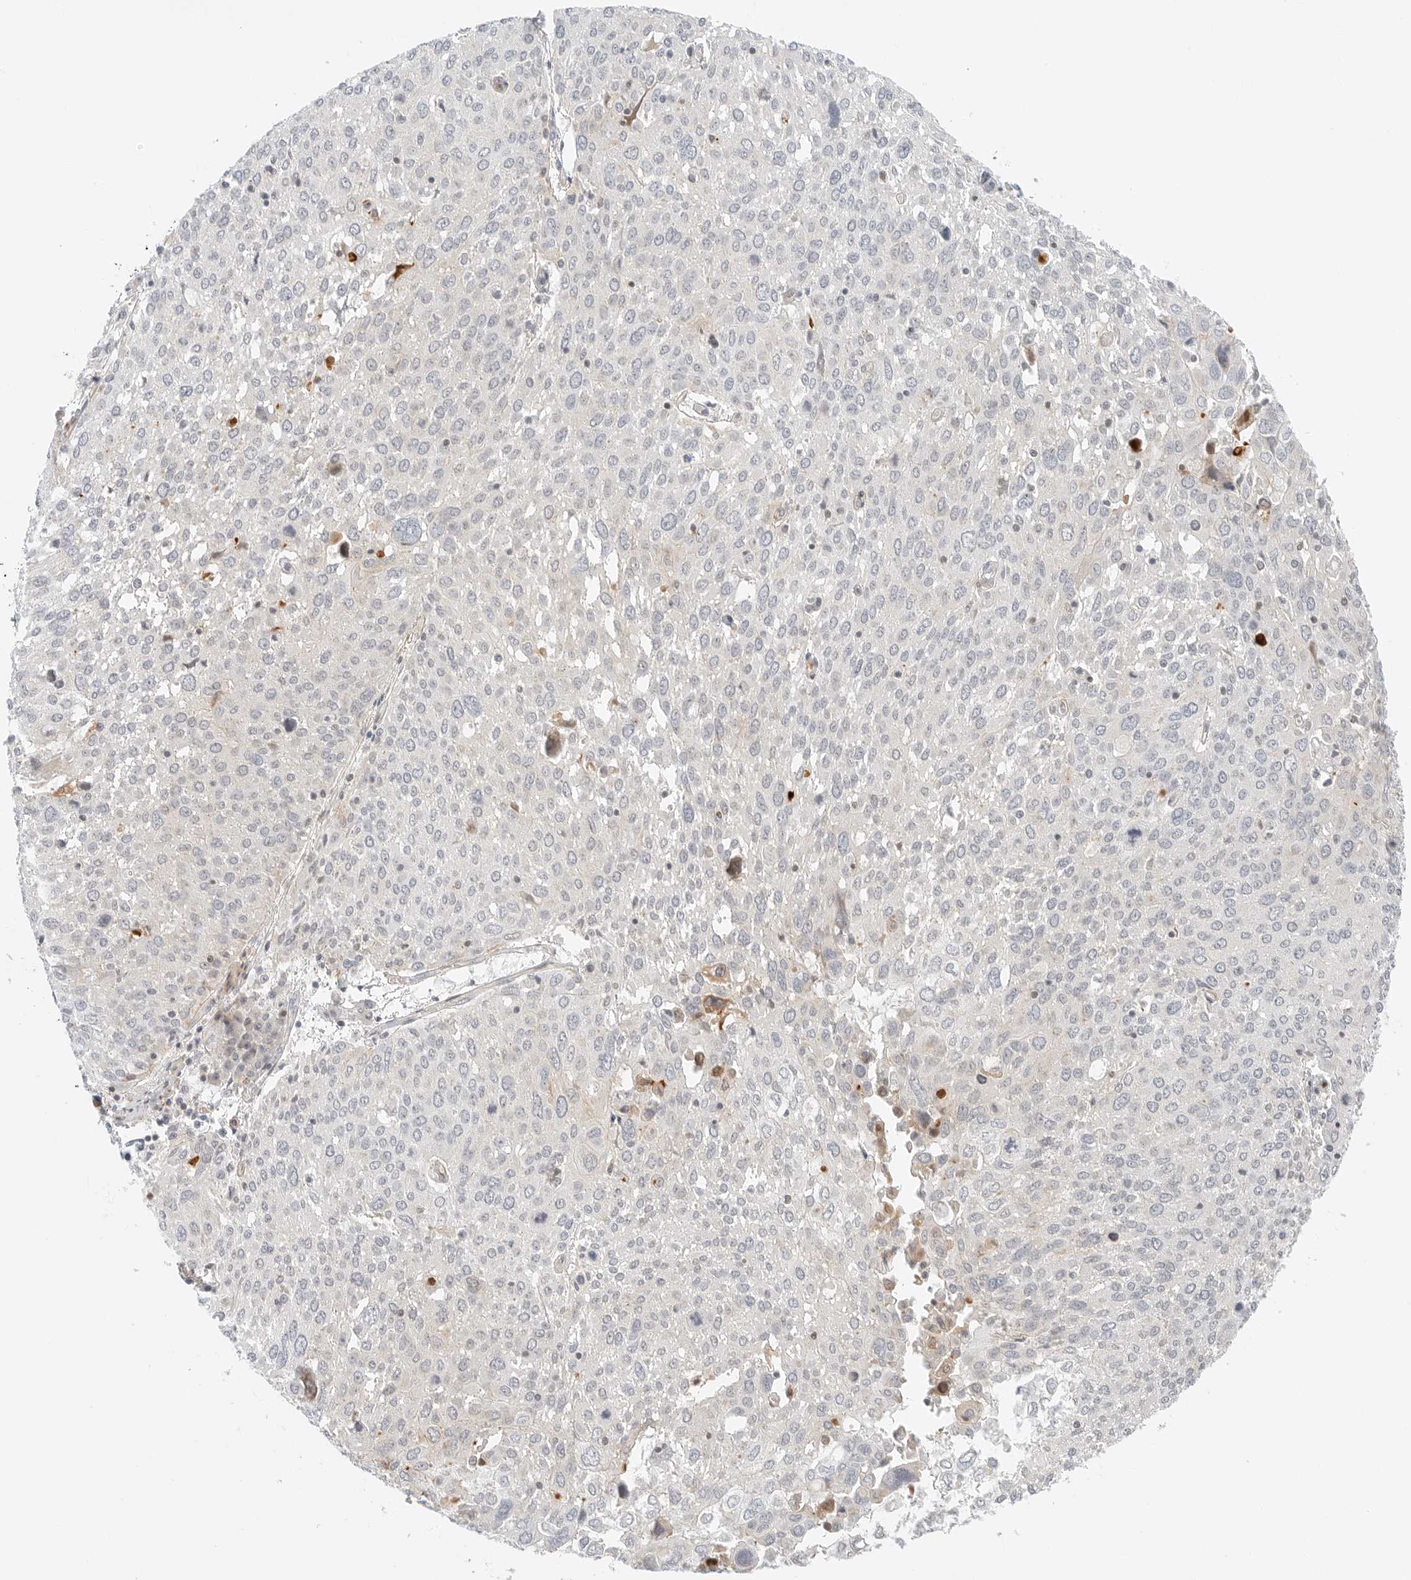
{"staining": {"intensity": "negative", "quantity": "none", "location": "none"}, "tissue": "lung cancer", "cell_type": "Tumor cells", "image_type": "cancer", "snomed": [{"axis": "morphology", "description": "Squamous cell carcinoma, NOS"}, {"axis": "topography", "description": "Lung"}], "caption": "Lung cancer stained for a protein using immunohistochemistry shows no positivity tumor cells.", "gene": "IQCC", "patient": {"sex": "male", "age": 65}}